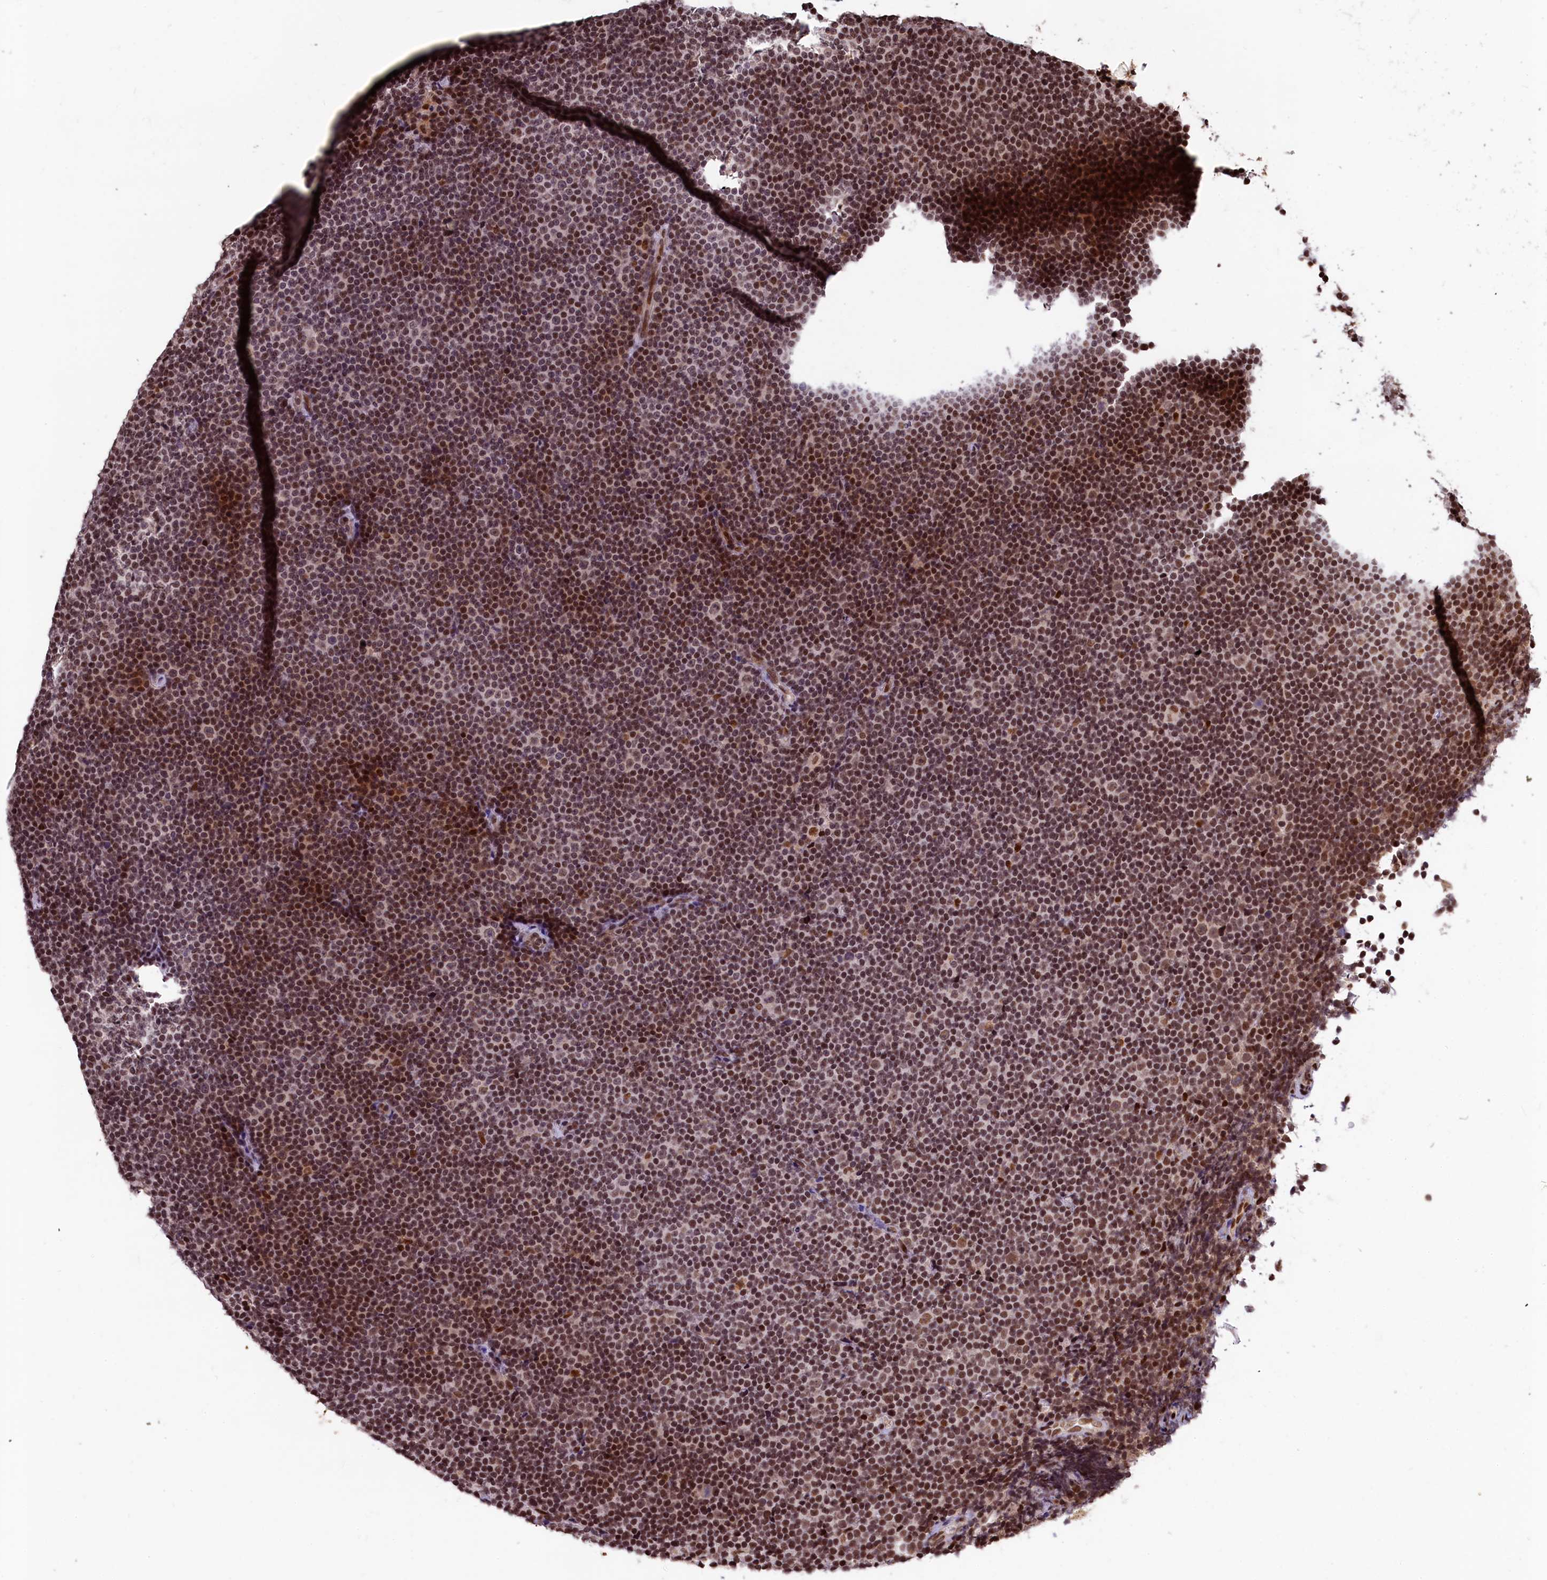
{"staining": {"intensity": "moderate", "quantity": ">75%", "location": "nuclear"}, "tissue": "lymphoma", "cell_type": "Tumor cells", "image_type": "cancer", "snomed": [{"axis": "morphology", "description": "Malignant lymphoma, non-Hodgkin's type, Low grade"}, {"axis": "topography", "description": "Lymph node"}], "caption": "An IHC histopathology image of tumor tissue is shown. Protein staining in brown shows moderate nuclear positivity in lymphoma within tumor cells.", "gene": "FAM217B", "patient": {"sex": "female", "age": 67}}